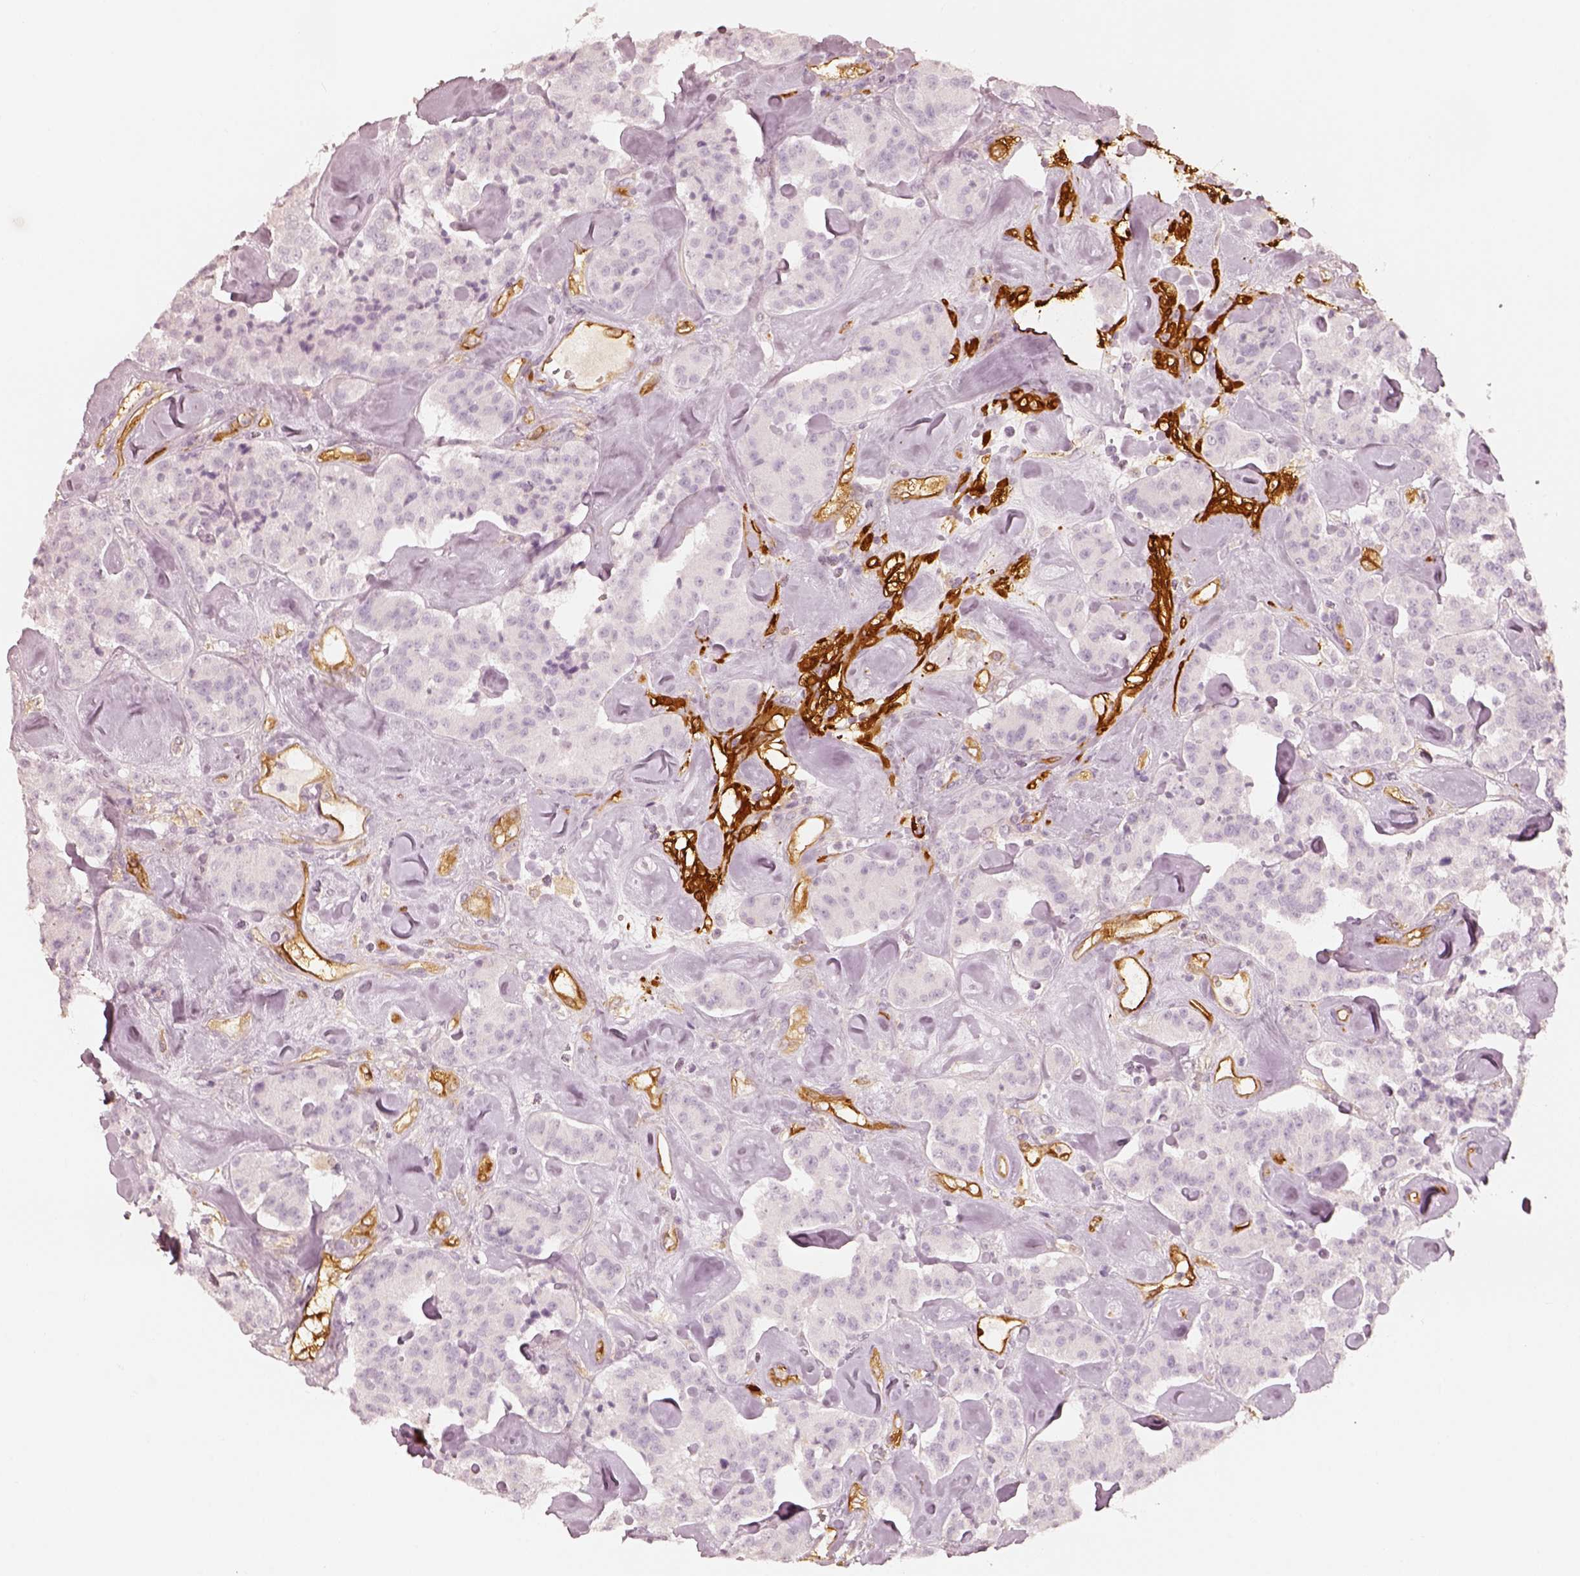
{"staining": {"intensity": "negative", "quantity": "none", "location": "none"}, "tissue": "carcinoid", "cell_type": "Tumor cells", "image_type": "cancer", "snomed": [{"axis": "morphology", "description": "Carcinoid, malignant, NOS"}, {"axis": "topography", "description": "Pancreas"}], "caption": "There is no significant expression in tumor cells of carcinoid.", "gene": "FSCN1", "patient": {"sex": "male", "age": 41}}